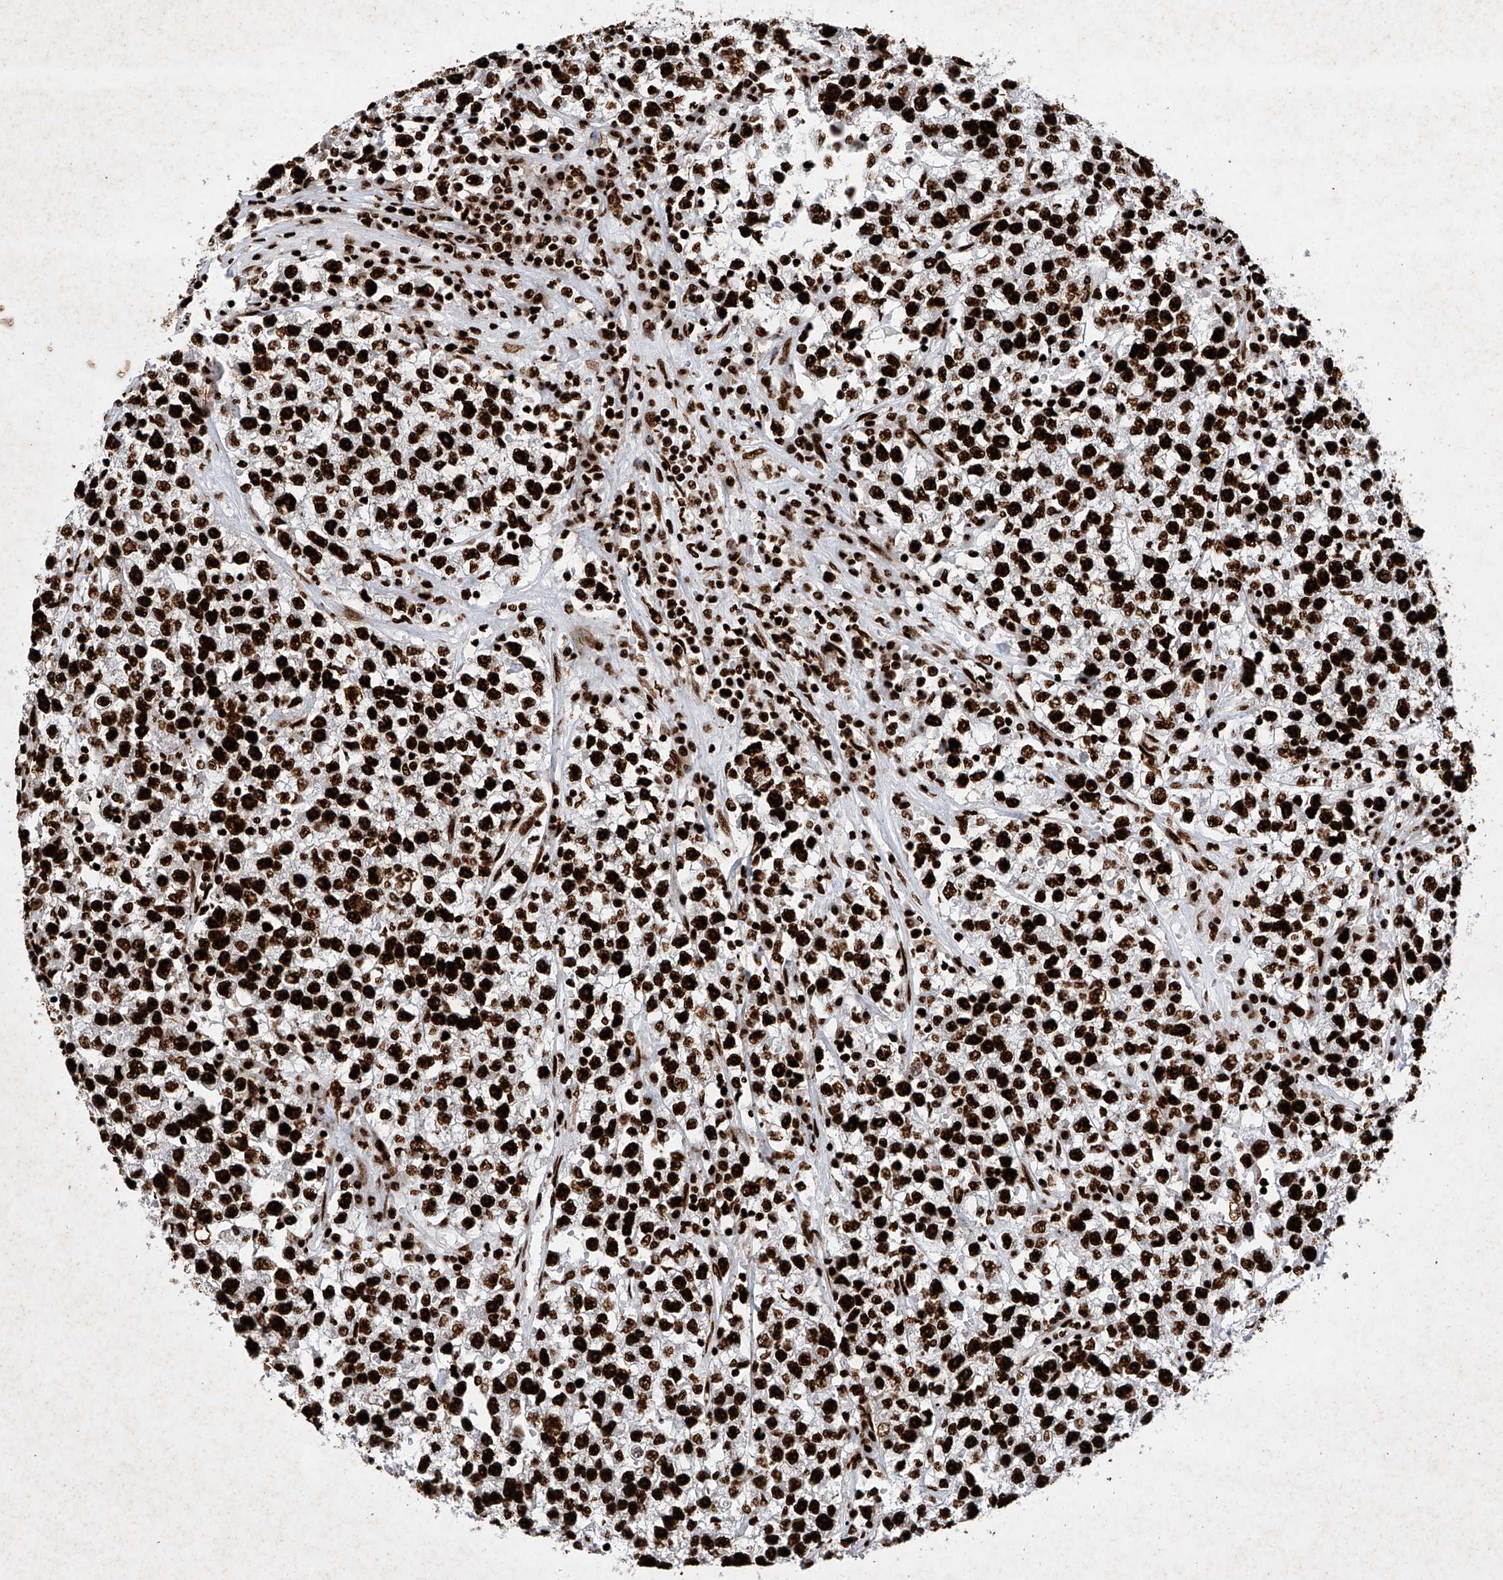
{"staining": {"intensity": "strong", "quantity": ">75%", "location": "nuclear"}, "tissue": "testis cancer", "cell_type": "Tumor cells", "image_type": "cancer", "snomed": [{"axis": "morphology", "description": "Seminoma, NOS"}, {"axis": "topography", "description": "Testis"}], "caption": "There is high levels of strong nuclear expression in tumor cells of testis seminoma, as demonstrated by immunohistochemical staining (brown color).", "gene": "SRSF6", "patient": {"sex": "male", "age": 22}}